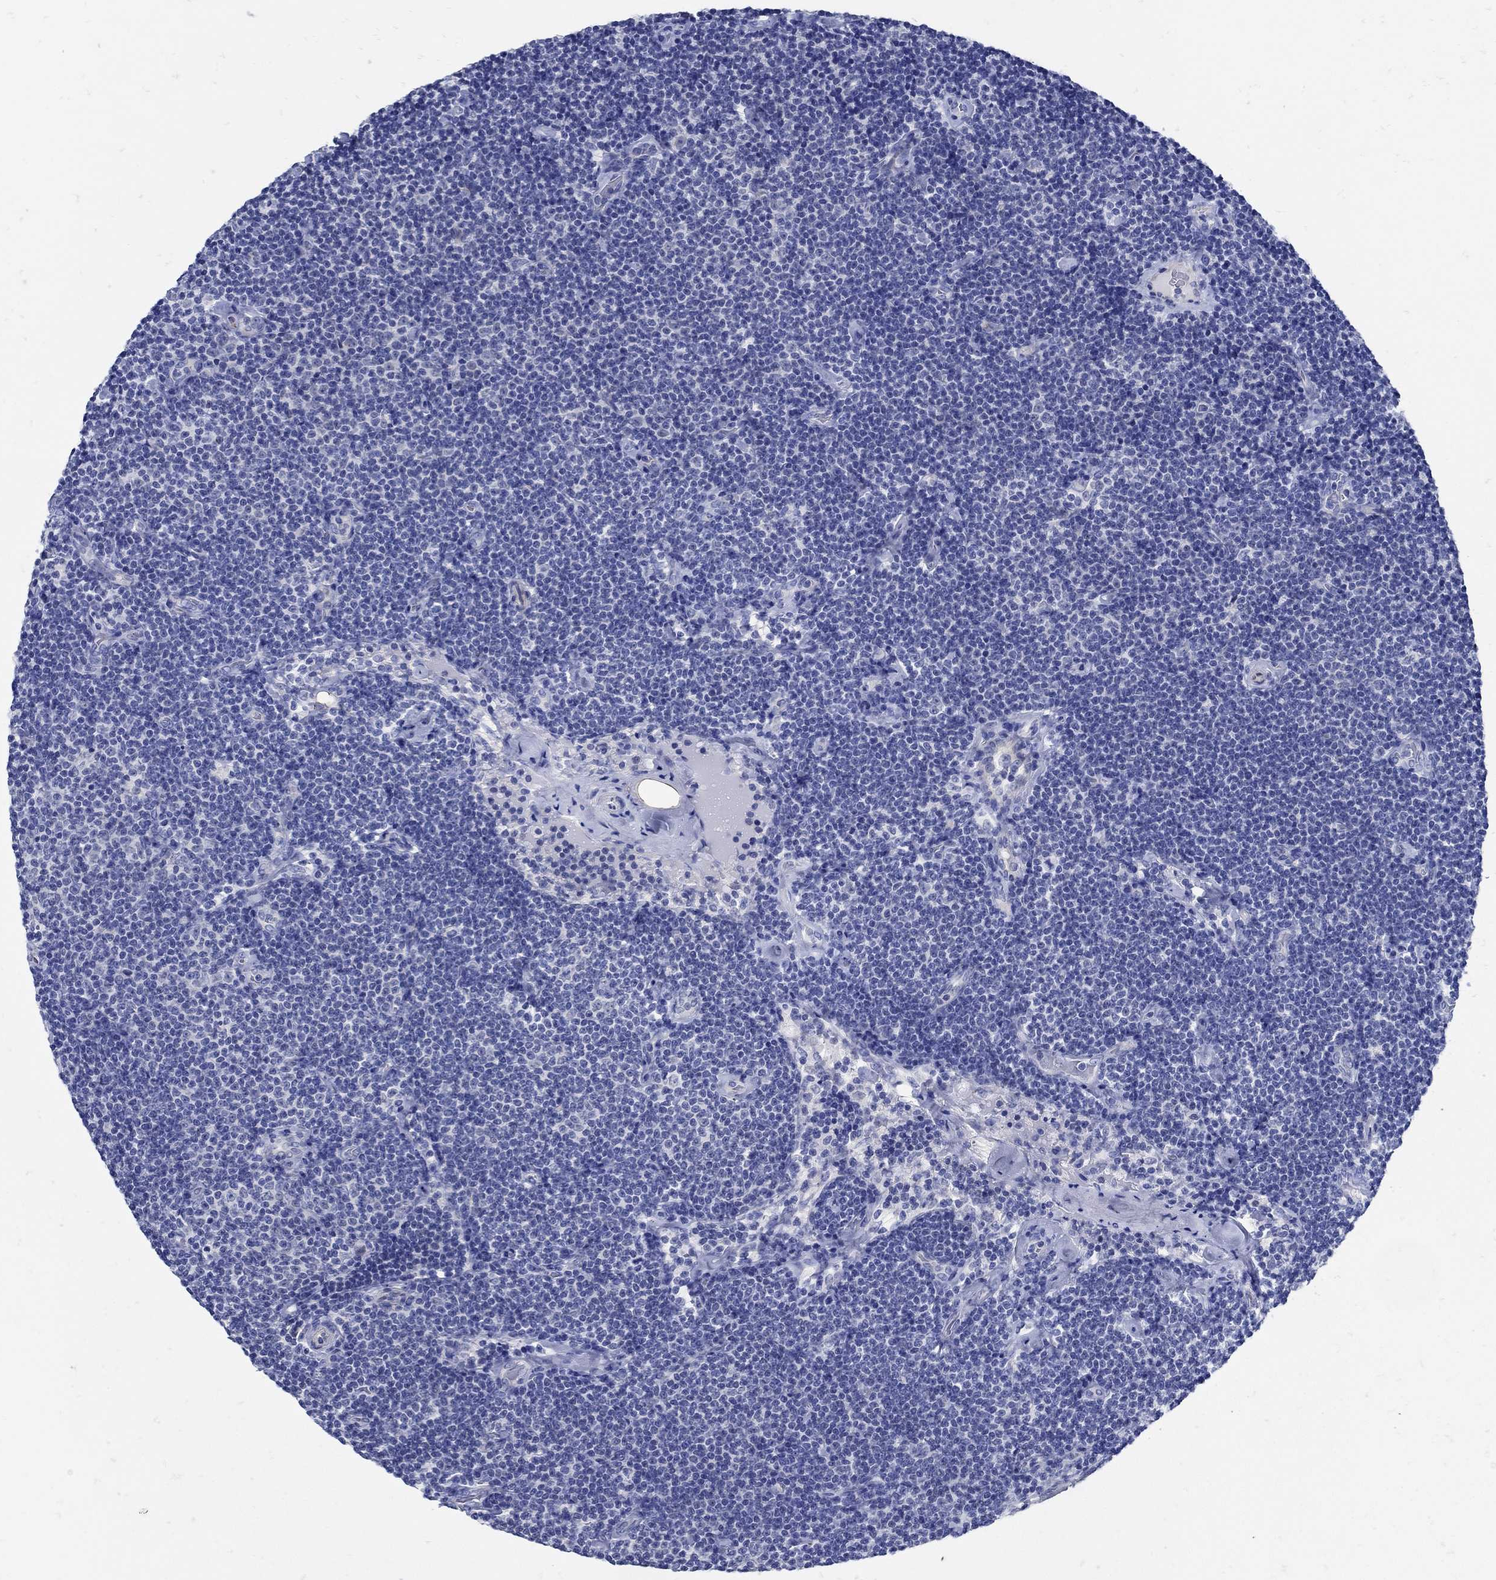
{"staining": {"intensity": "negative", "quantity": "none", "location": "none"}, "tissue": "lymphoma", "cell_type": "Tumor cells", "image_type": "cancer", "snomed": [{"axis": "morphology", "description": "Malignant lymphoma, non-Hodgkin's type, Low grade"}, {"axis": "topography", "description": "Lymph node"}], "caption": "Immunohistochemical staining of human malignant lymphoma, non-Hodgkin's type (low-grade) shows no significant expression in tumor cells.", "gene": "NOS1", "patient": {"sex": "male", "age": 81}}